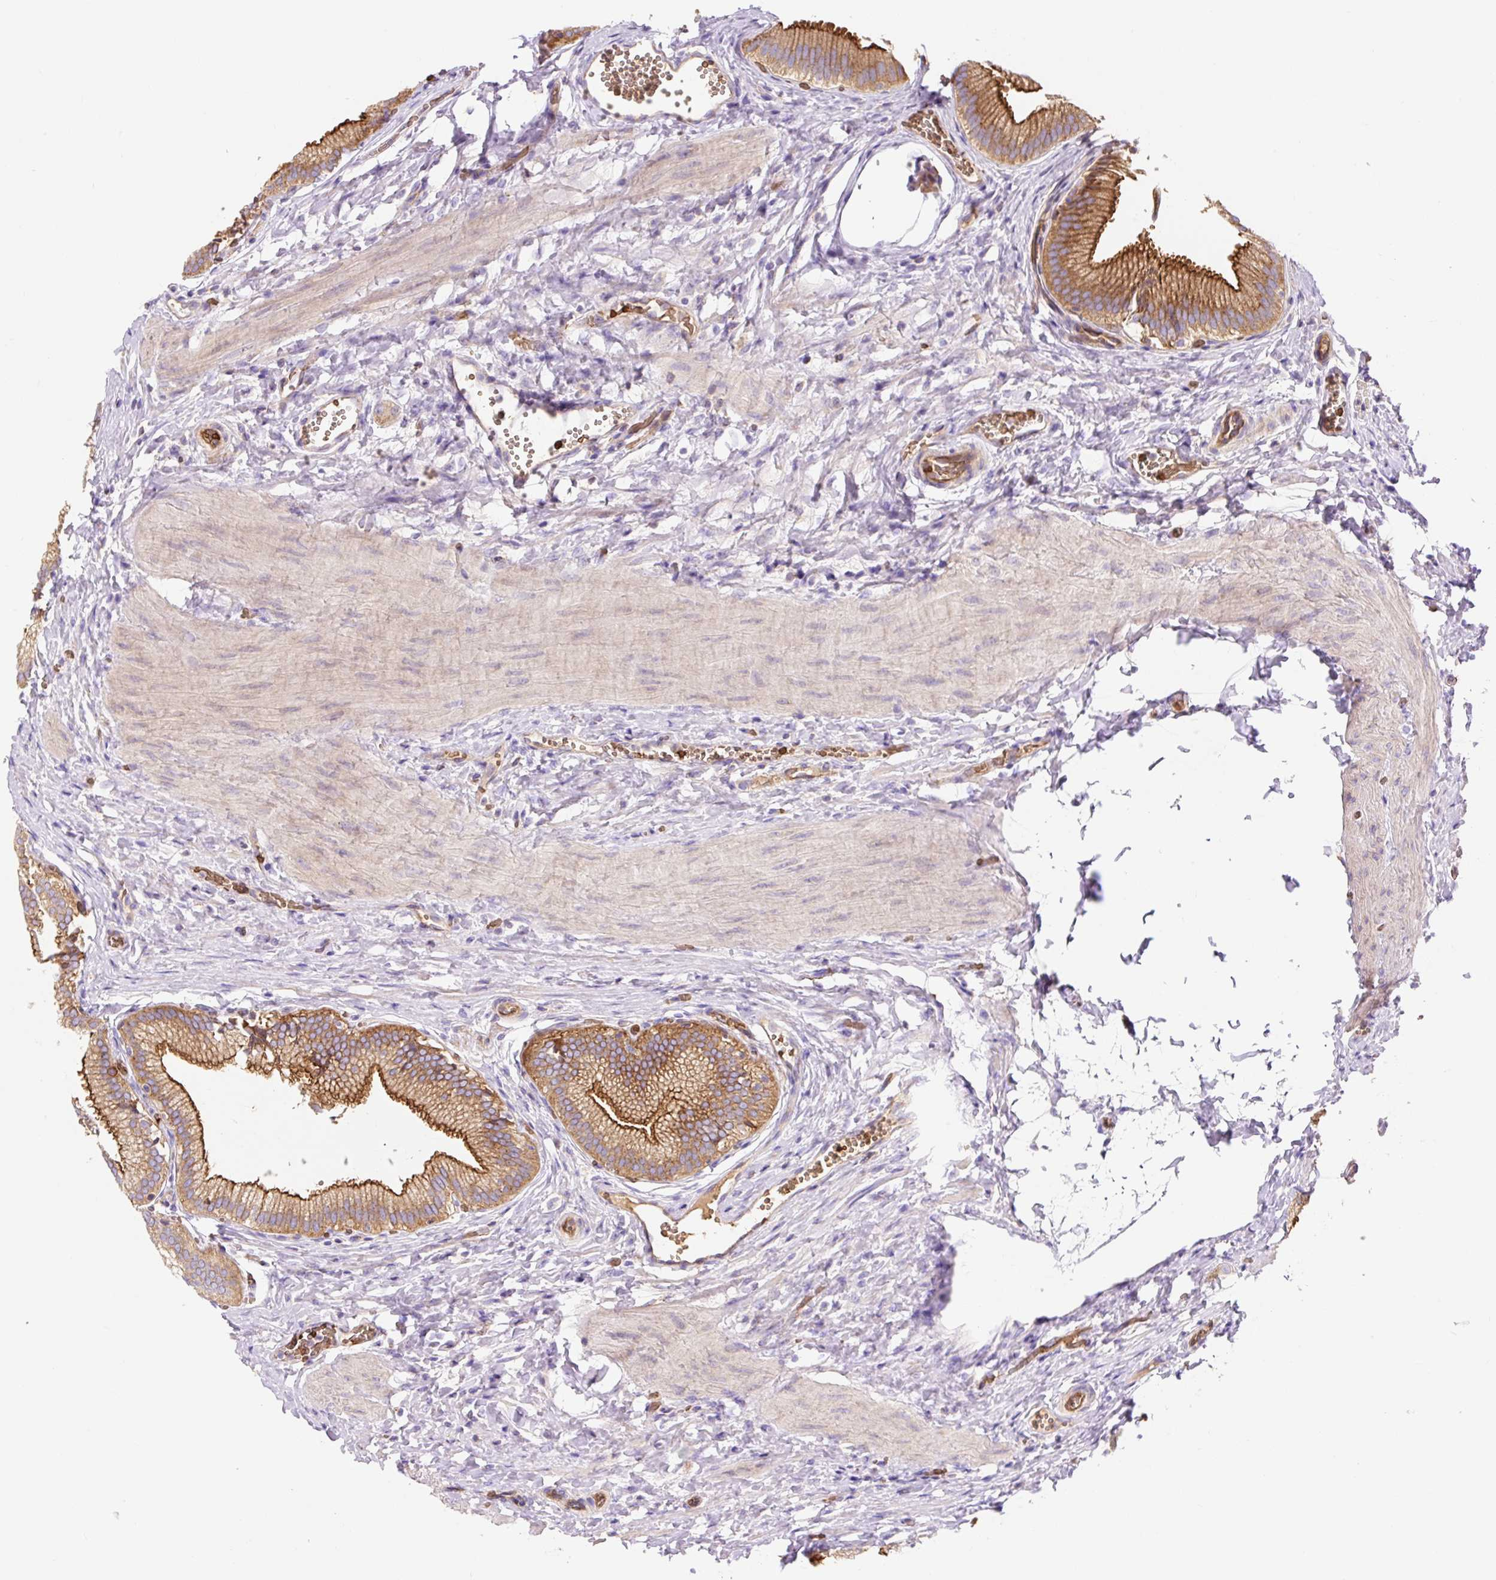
{"staining": {"intensity": "strong", "quantity": ">75%", "location": "cytoplasmic/membranous"}, "tissue": "gallbladder", "cell_type": "Glandular cells", "image_type": "normal", "snomed": [{"axis": "morphology", "description": "Normal tissue, NOS"}, {"axis": "topography", "description": "Gallbladder"}, {"axis": "topography", "description": "Peripheral nerve tissue"}], "caption": "Gallbladder stained with IHC reveals strong cytoplasmic/membranous positivity in about >75% of glandular cells.", "gene": "HIP1R", "patient": {"sex": "male", "age": 17}}